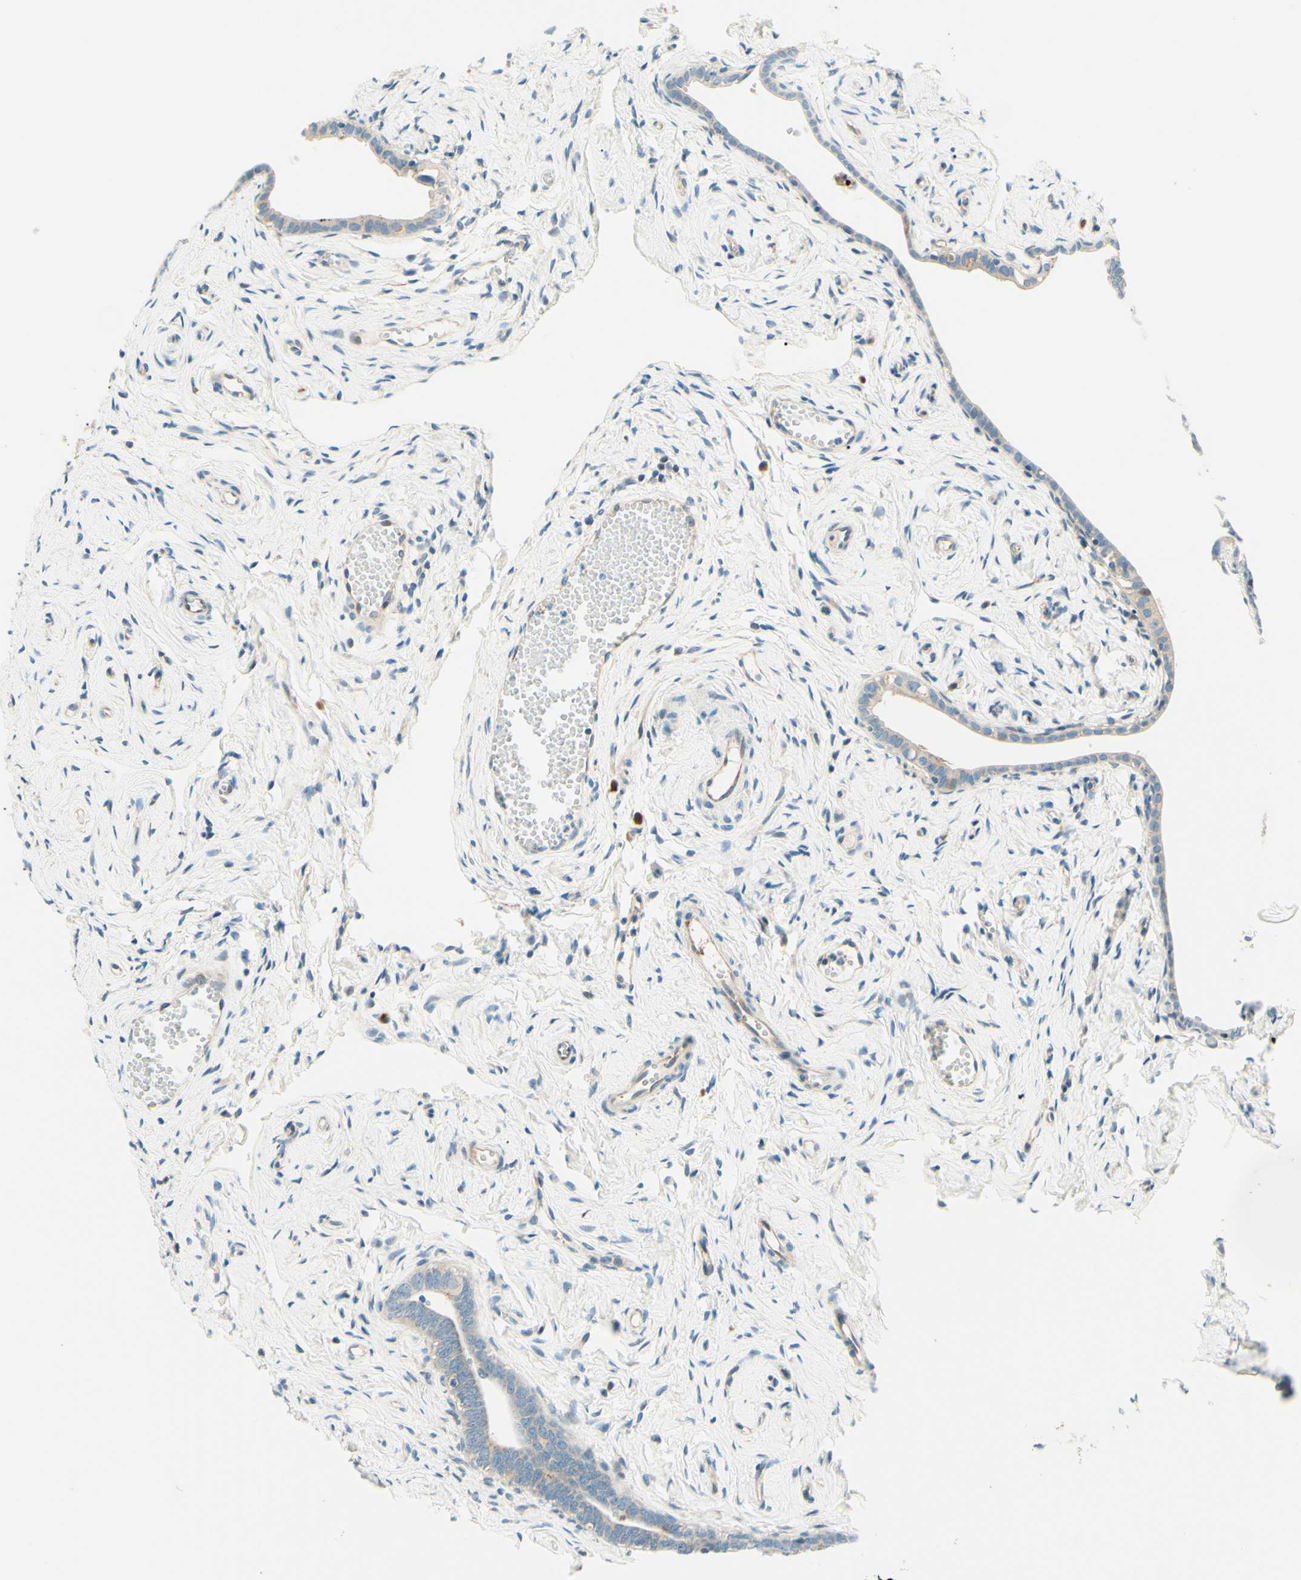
{"staining": {"intensity": "weak", "quantity": "<25%", "location": "cytoplasmic/membranous"}, "tissue": "fallopian tube", "cell_type": "Glandular cells", "image_type": "normal", "snomed": [{"axis": "morphology", "description": "Normal tissue, NOS"}, {"axis": "topography", "description": "Fallopian tube"}], "caption": "Human fallopian tube stained for a protein using immunohistochemistry (IHC) reveals no staining in glandular cells.", "gene": "TAOK2", "patient": {"sex": "female", "age": 71}}